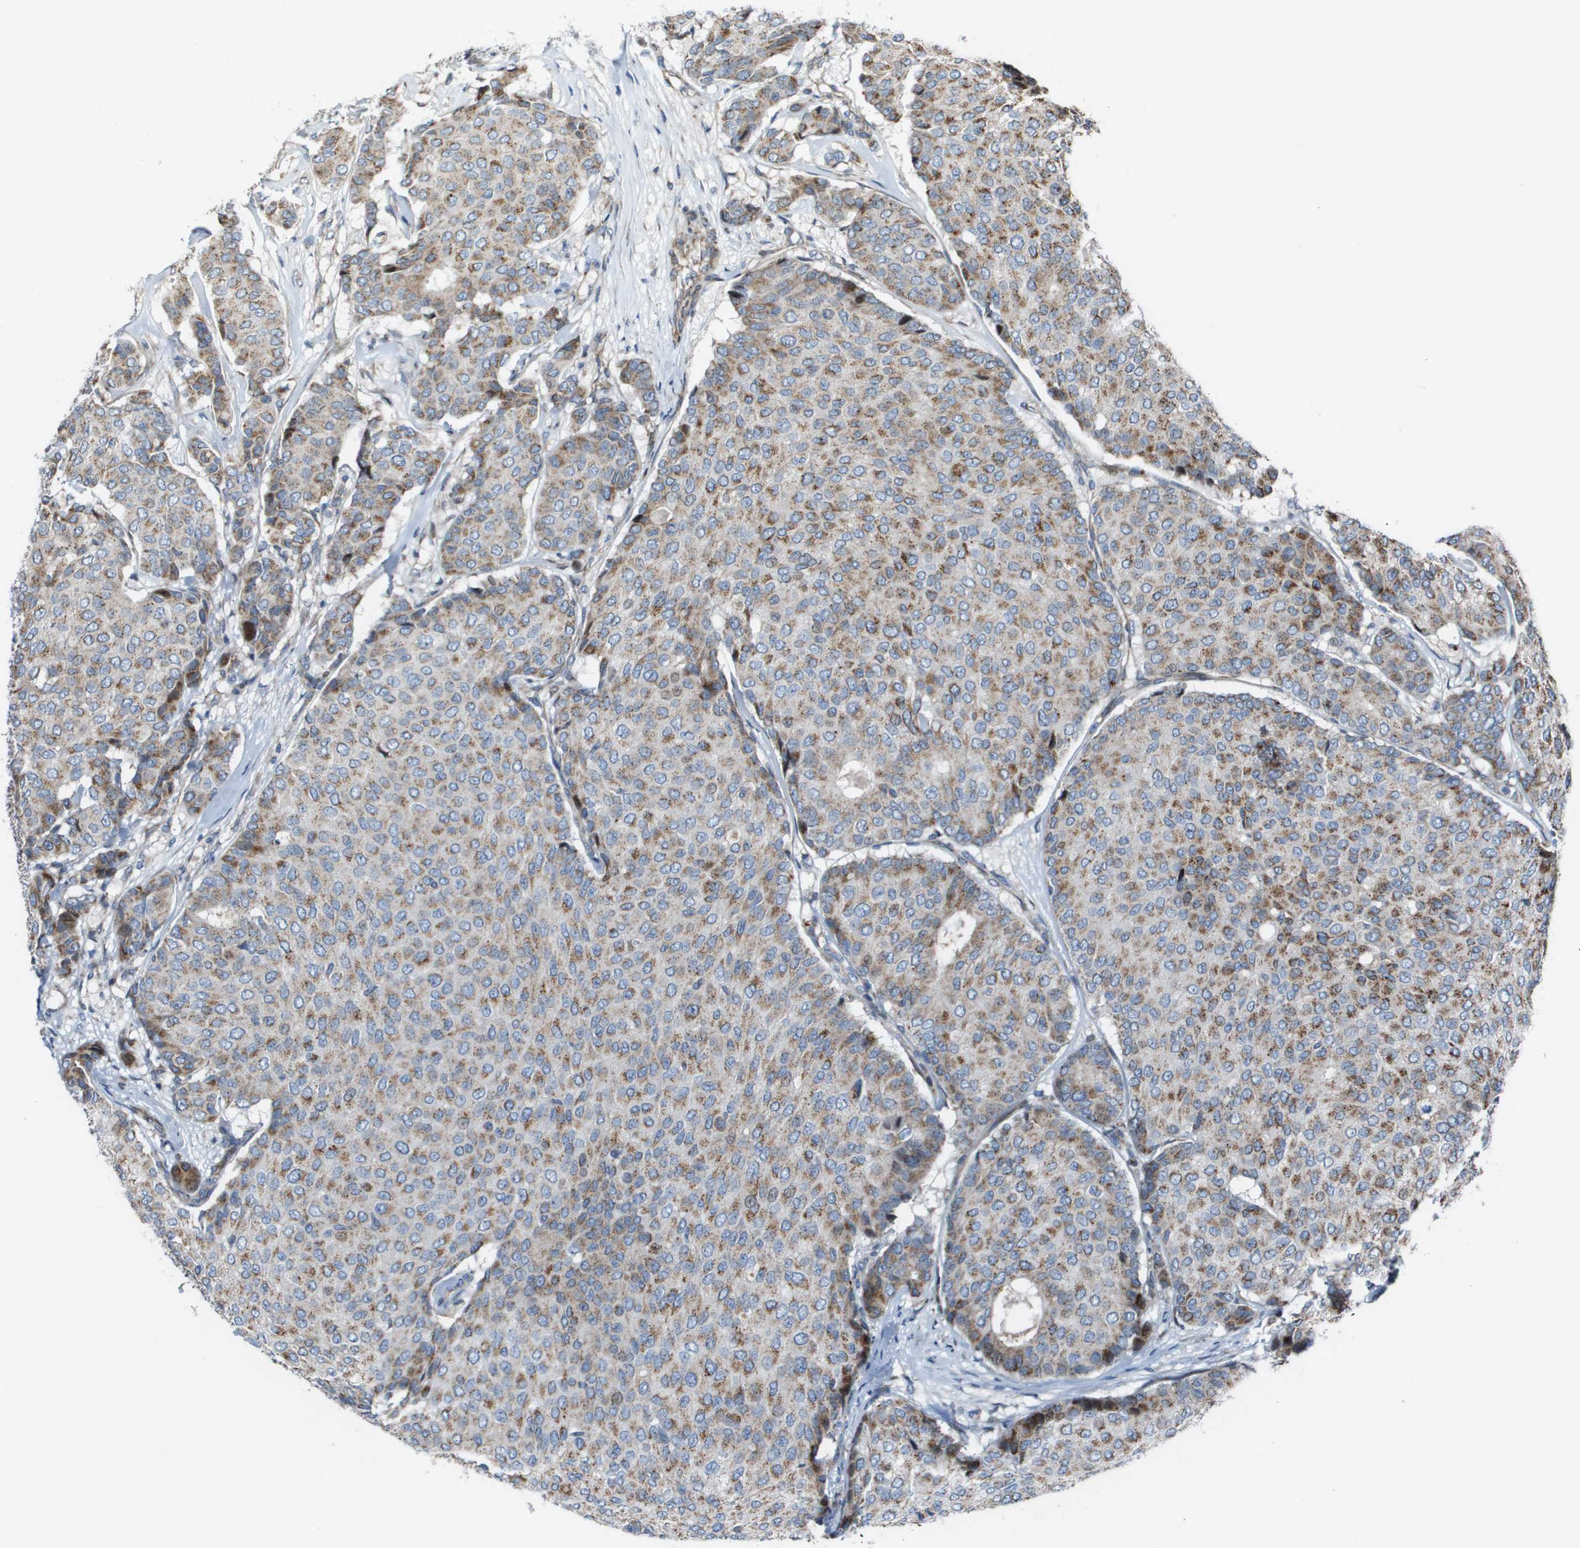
{"staining": {"intensity": "moderate", "quantity": "25%-75%", "location": "cytoplasmic/membranous"}, "tissue": "breast cancer", "cell_type": "Tumor cells", "image_type": "cancer", "snomed": [{"axis": "morphology", "description": "Duct carcinoma"}, {"axis": "topography", "description": "Breast"}], "caption": "A brown stain highlights moderate cytoplasmic/membranous expression of a protein in breast invasive ductal carcinoma tumor cells.", "gene": "MGAT3", "patient": {"sex": "female", "age": 75}}